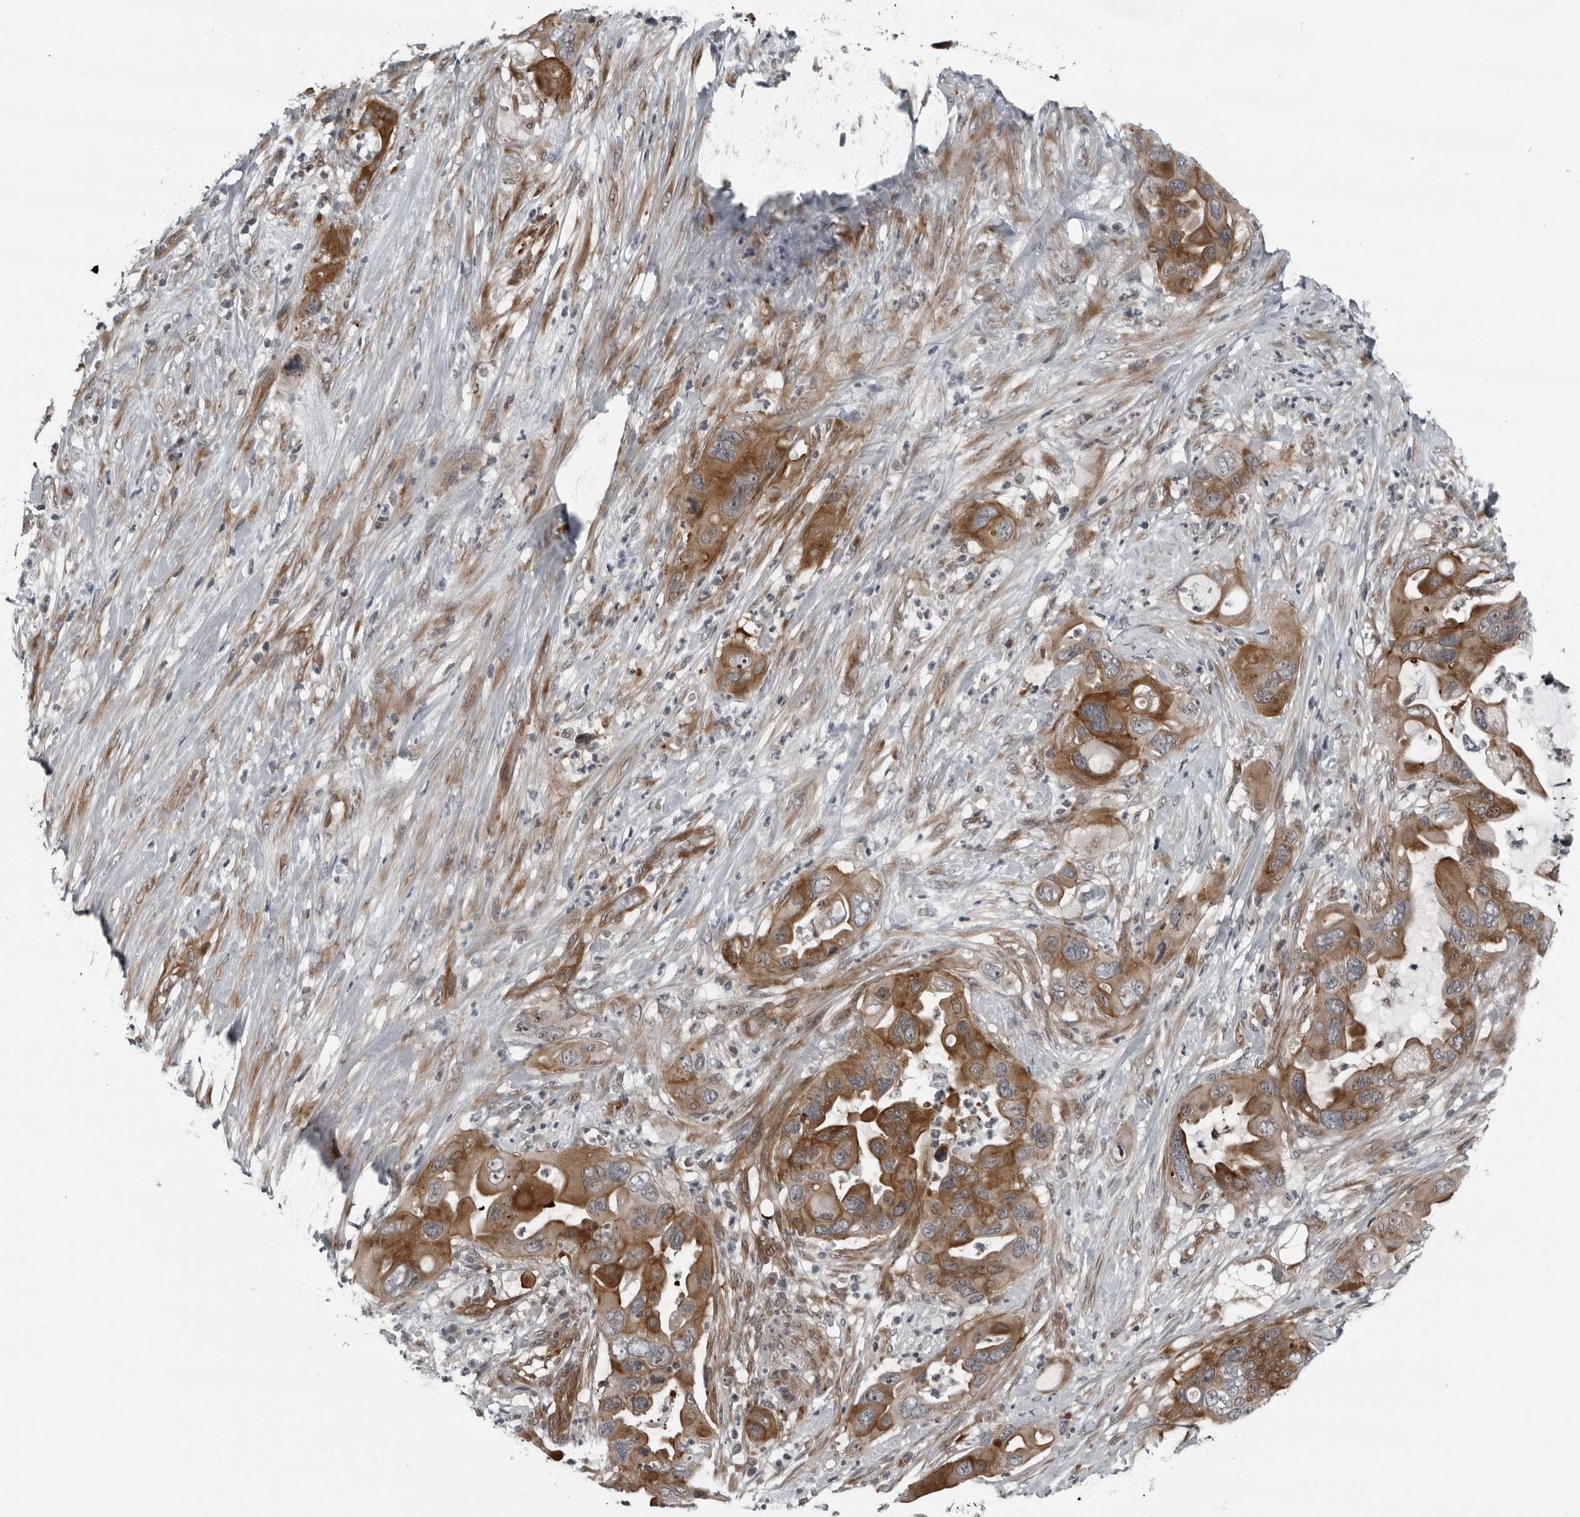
{"staining": {"intensity": "moderate", "quantity": ">75%", "location": "cytoplasmic/membranous"}, "tissue": "pancreatic cancer", "cell_type": "Tumor cells", "image_type": "cancer", "snomed": [{"axis": "morphology", "description": "Adenocarcinoma, NOS"}, {"axis": "topography", "description": "Pancreas"}], "caption": "Pancreatic cancer (adenocarcinoma) tissue reveals moderate cytoplasmic/membranous positivity in about >75% of tumor cells", "gene": "FAM102B", "patient": {"sex": "female", "age": 71}}